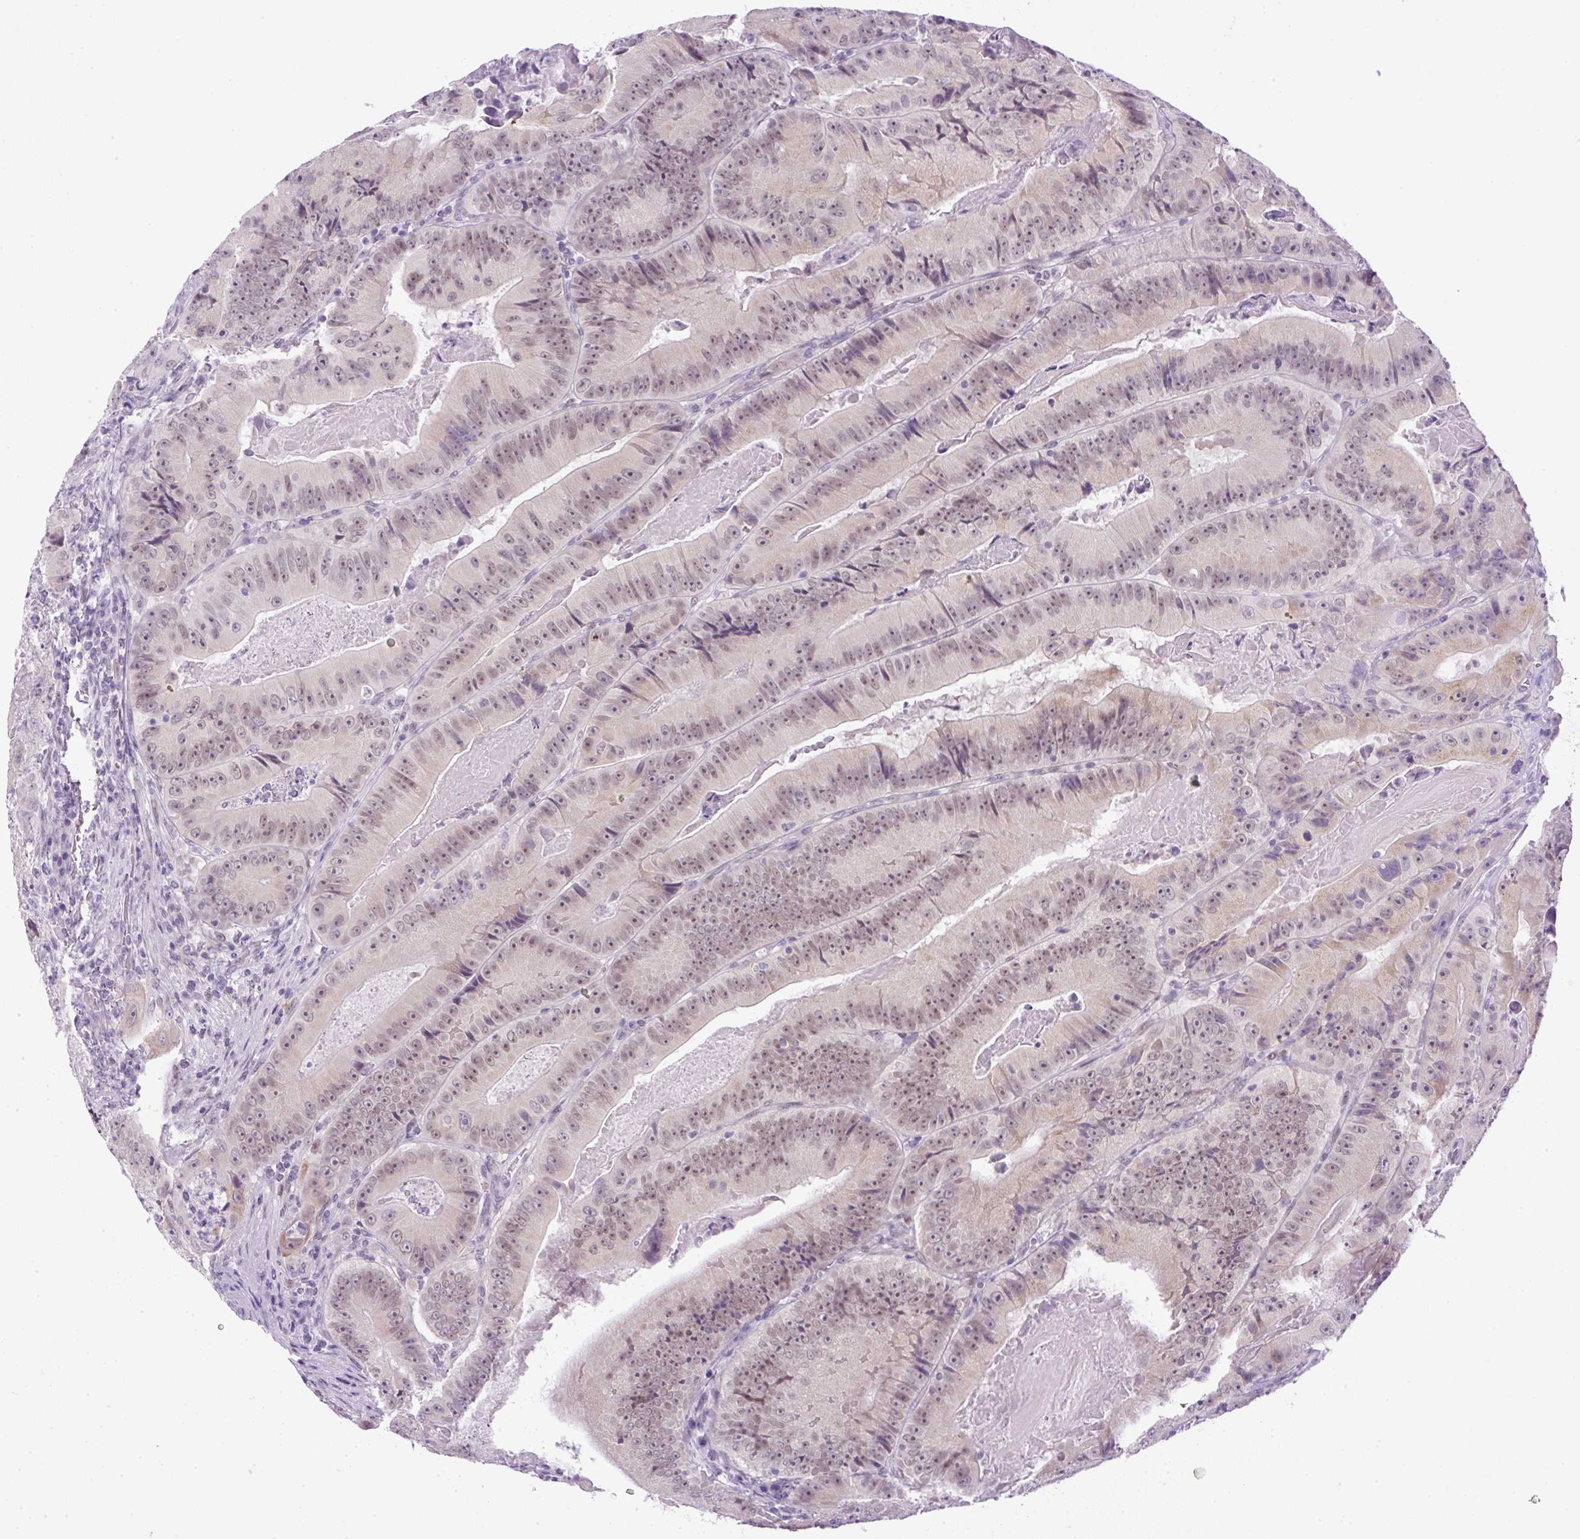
{"staining": {"intensity": "weak", "quantity": "25%-75%", "location": "cytoplasmic/membranous,nuclear"}, "tissue": "colorectal cancer", "cell_type": "Tumor cells", "image_type": "cancer", "snomed": [{"axis": "morphology", "description": "Adenocarcinoma, NOS"}, {"axis": "topography", "description": "Colon"}], "caption": "This photomicrograph displays IHC staining of colorectal cancer (adenocarcinoma), with low weak cytoplasmic/membranous and nuclear positivity in about 25%-75% of tumor cells.", "gene": "RHBDD2", "patient": {"sex": "female", "age": 86}}